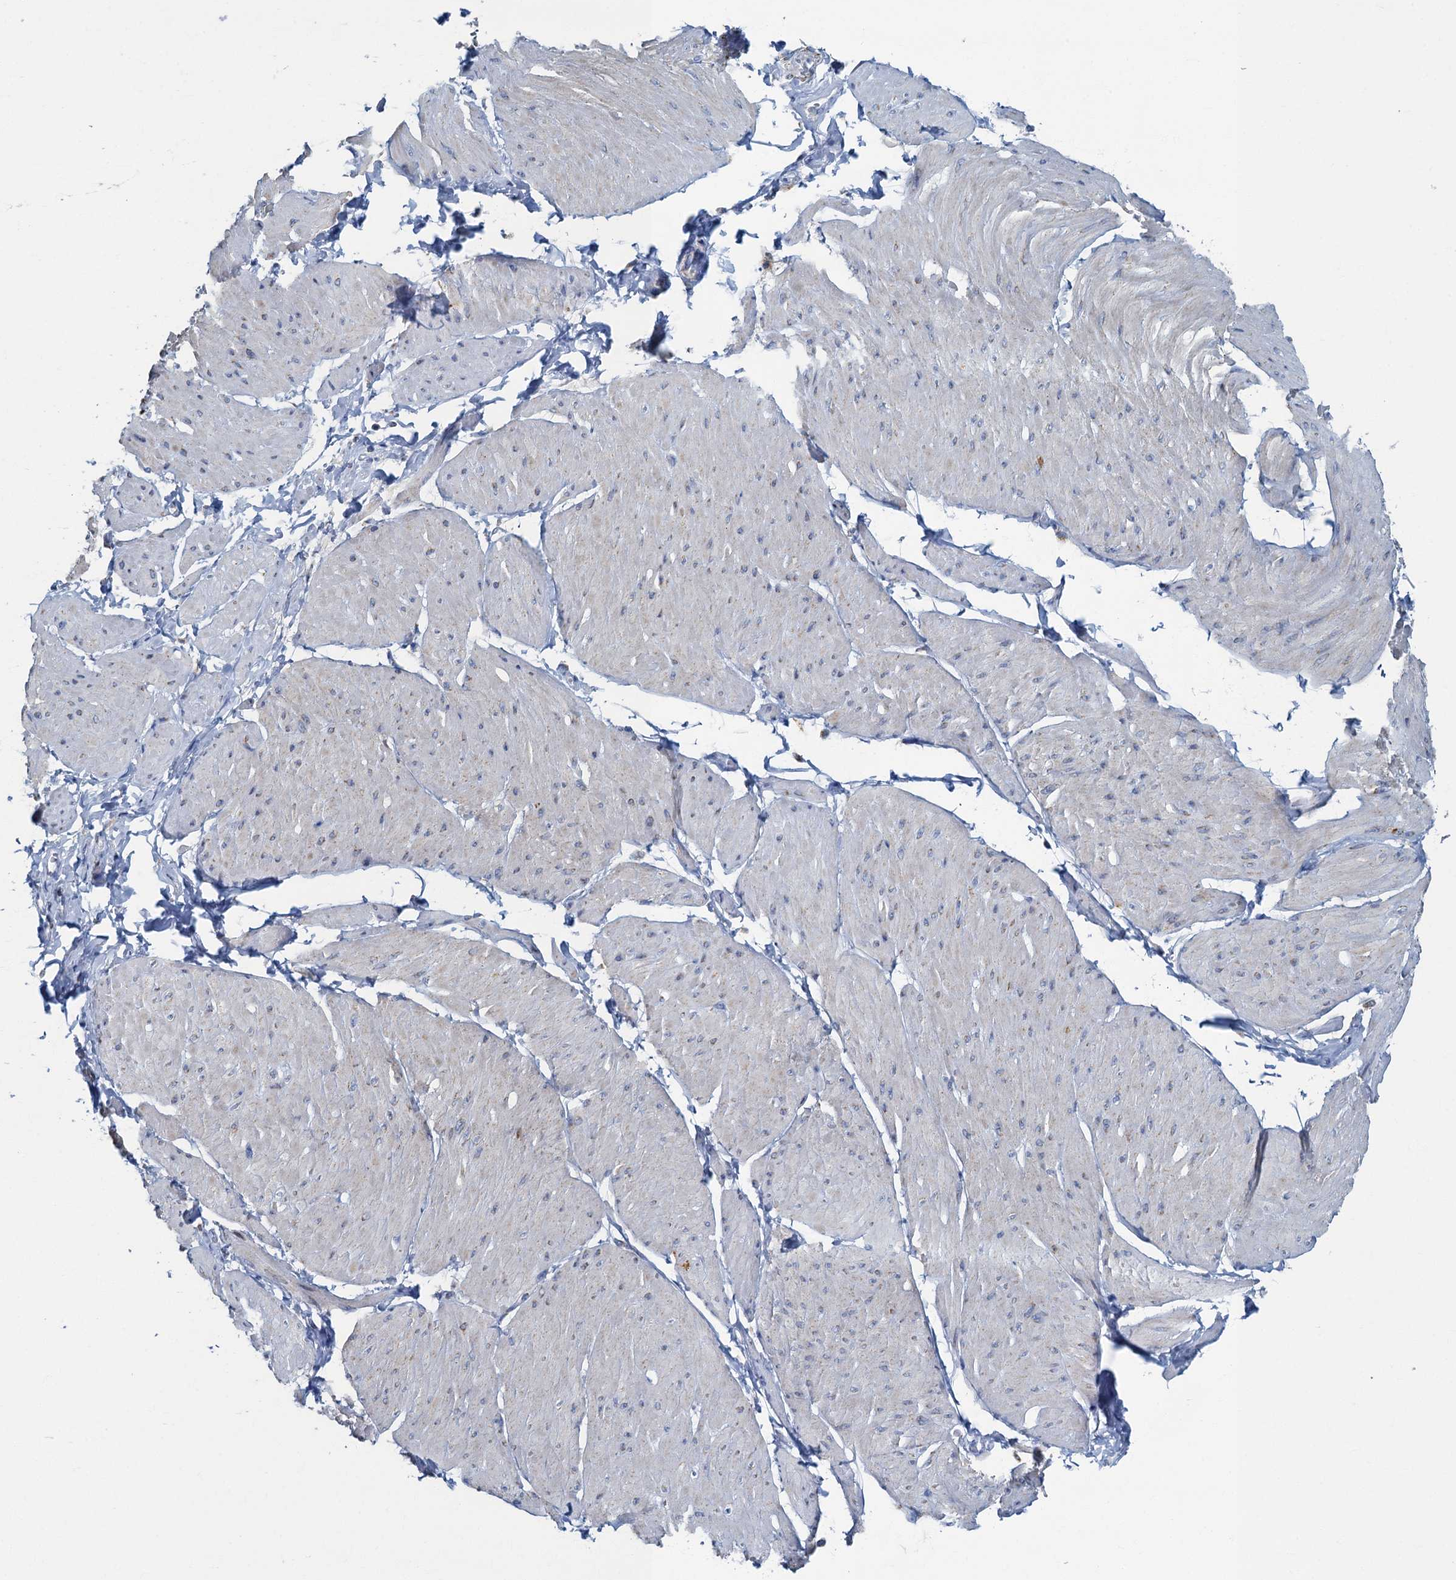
{"staining": {"intensity": "negative", "quantity": "none", "location": "none"}, "tissue": "smooth muscle", "cell_type": "Smooth muscle cells", "image_type": "normal", "snomed": [{"axis": "morphology", "description": "Urothelial carcinoma, High grade"}, {"axis": "topography", "description": "Urinary bladder"}], "caption": "Unremarkable smooth muscle was stained to show a protein in brown. There is no significant expression in smooth muscle cells. (DAB (3,3'-diaminobenzidine) immunohistochemistry (IHC) with hematoxylin counter stain).", "gene": "RAD9B", "patient": {"sex": "male", "age": 46}}